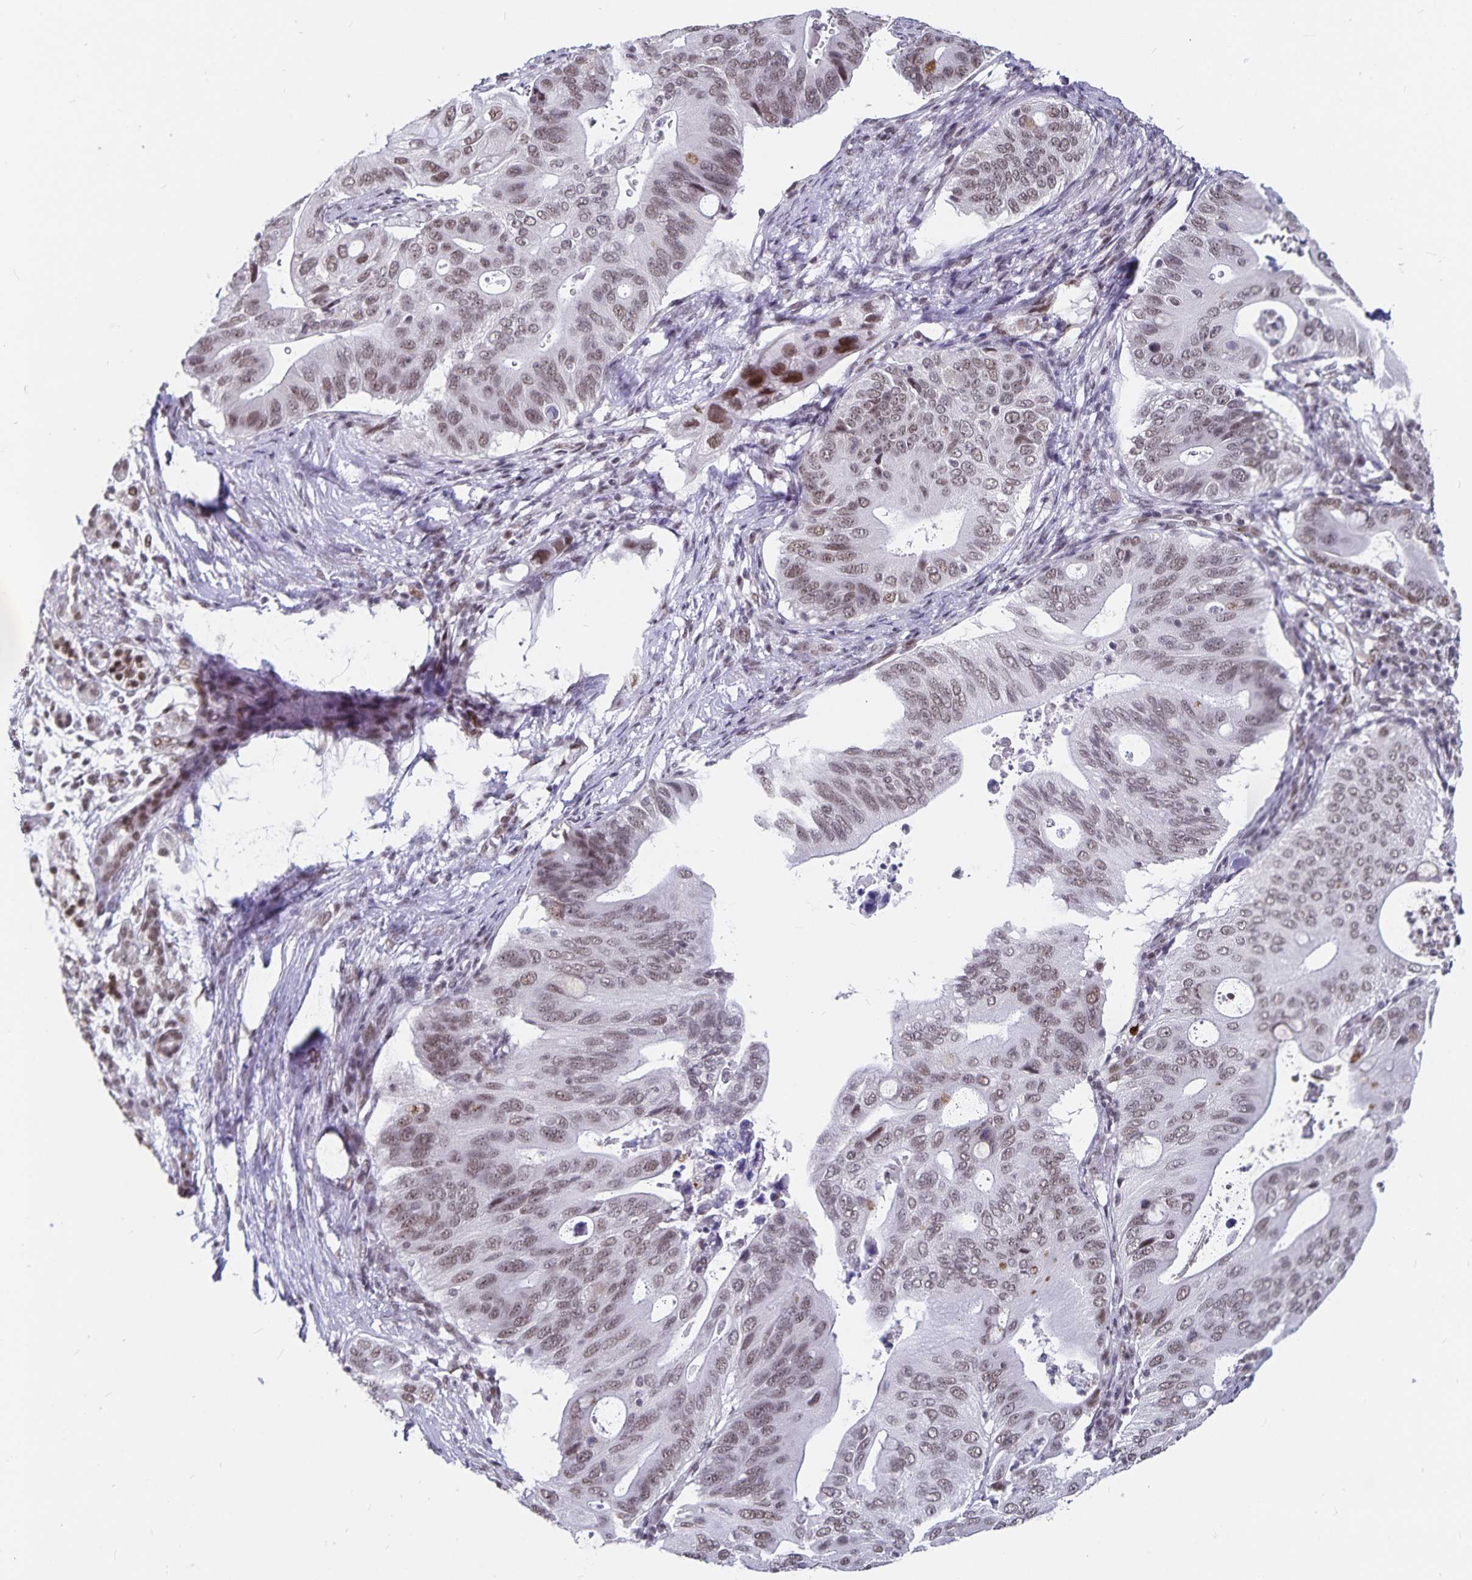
{"staining": {"intensity": "weak", "quantity": ">75%", "location": "nuclear"}, "tissue": "pancreatic cancer", "cell_type": "Tumor cells", "image_type": "cancer", "snomed": [{"axis": "morphology", "description": "Adenocarcinoma, NOS"}, {"axis": "topography", "description": "Pancreas"}], "caption": "Immunohistochemistry (IHC) (DAB (3,3'-diaminobenzidine)) staining of human pancreatic cancer displays weak nuclear protein expression in approximately >75% of tumor cells.", "gene": "PBX2", "patient": {"sex": "female", "age": 72}}